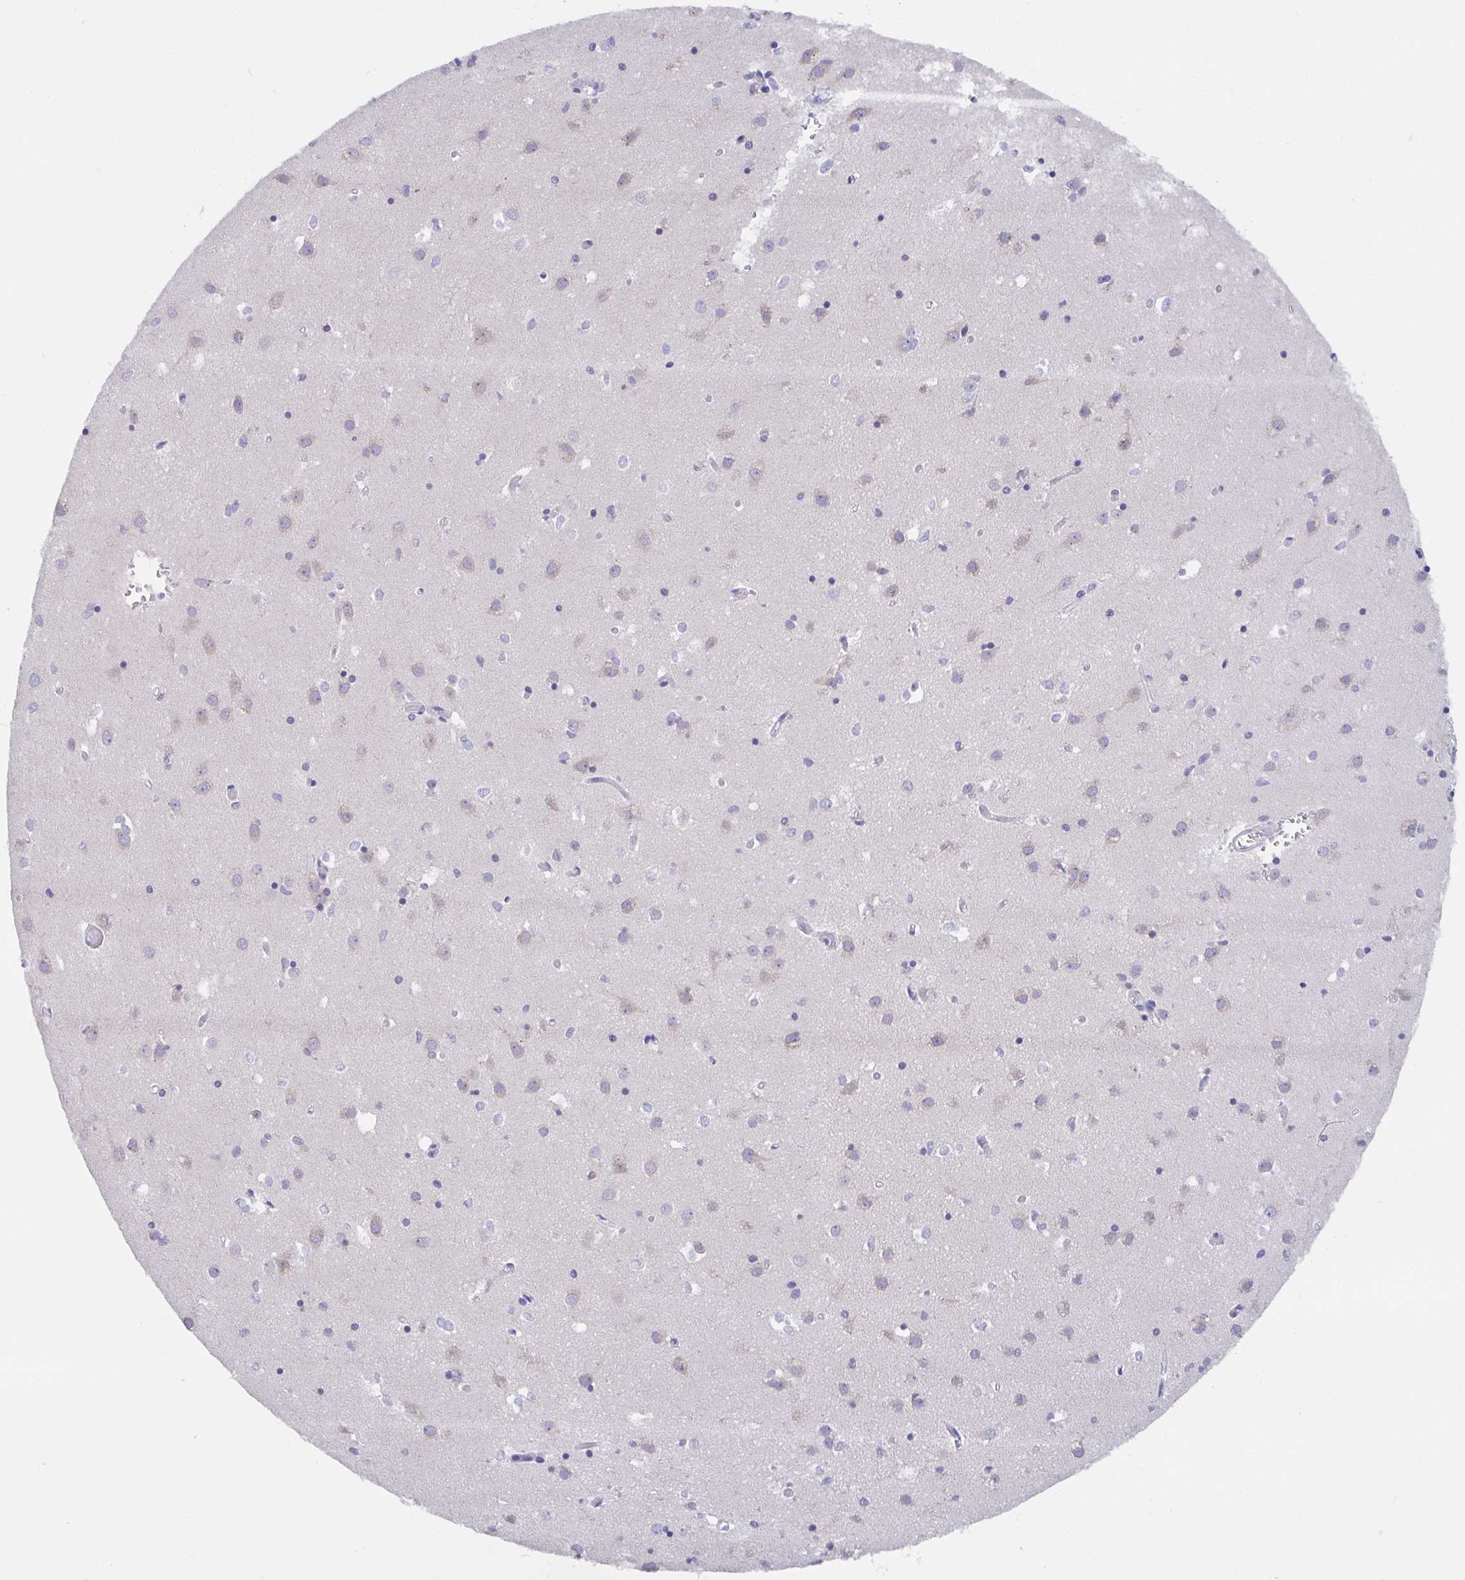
{"staining": {"intensity": "moderate", "quantity": "<25%", "location": "cytoplasmic/membranous"}, "tissue": "caudate", "cell_type": "Glial cells", "image_type": "normal", "snomed": [{"axis": "morphology", "description": "Normal tissue, NOS"}, {"axis": "topography", "description": "Lateral ventricle wall"}], "caption": "Immunohistochemical staining of normal caudate shows low levels of moderate cytoplasmic/membranous expression in approximately <25% of glial cells. (DAB IHC with brightfield microscopy, high magnification).", "gene": "PROSER3", "patient": {"sex": "male", "age": 70}}